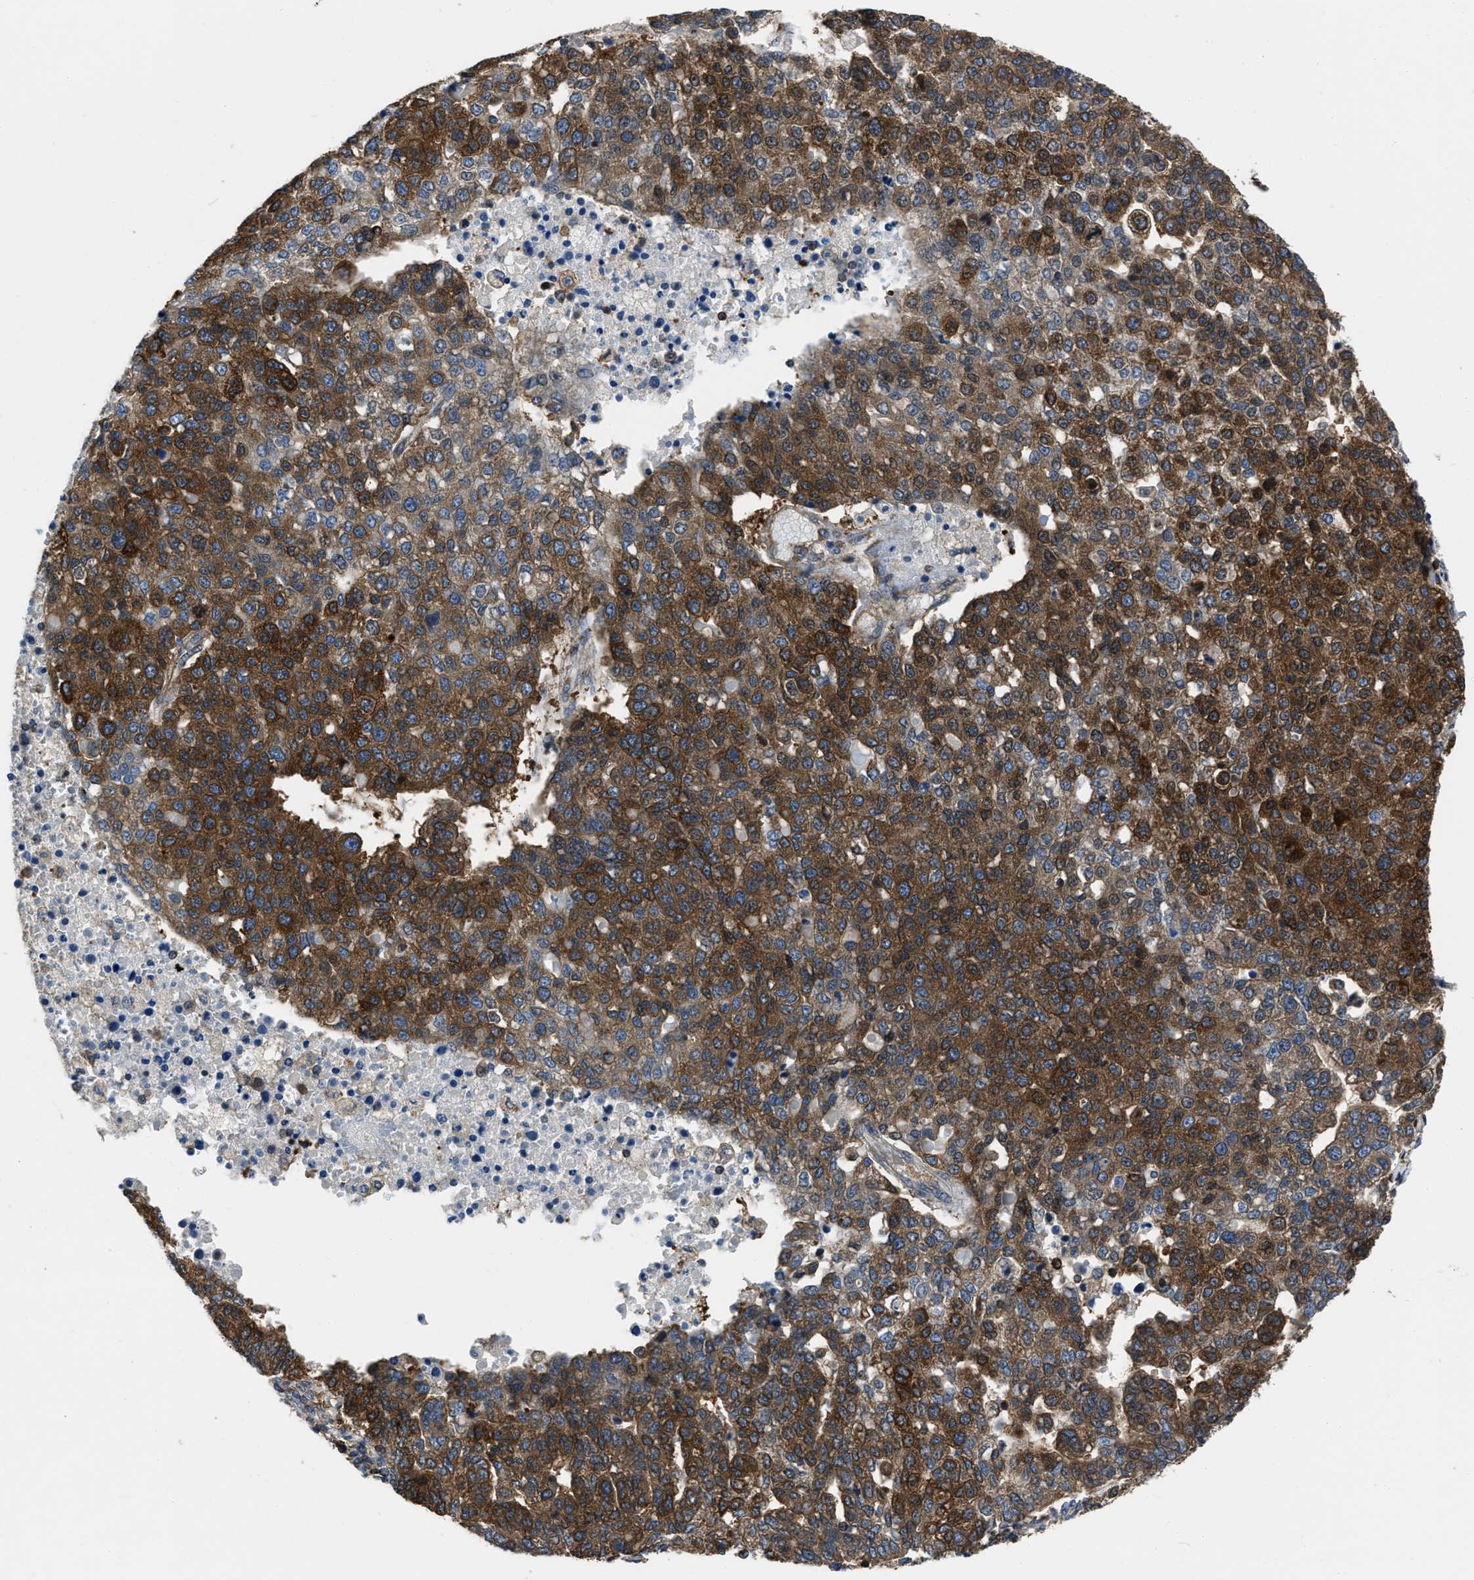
{"staining": {"intensity": "strong", "quantity": ">75%", "location": "cytoplasmic/membranous"}, "tissue": "pancreatic cancer", "cell_type": "Tumor cells", "image_type": "cancer", "snomed": [{"axis": "morphology", "description": "Adenocarcinoma, NOS"}, {"axis": "topography", "description": "Pancreas"}], "caption": "Immunohistochemical staining of pancreatic cancer reveals strong cytoplasmic/membranous protein staining in about >75% of tumor cells. The staining is performed using DAB brown chromogen to label protein expression. The nuclei are counter-stained blue using hematoxylin.", "gene": "YARS1", "patient": {"sex": "female", "age": 61}}